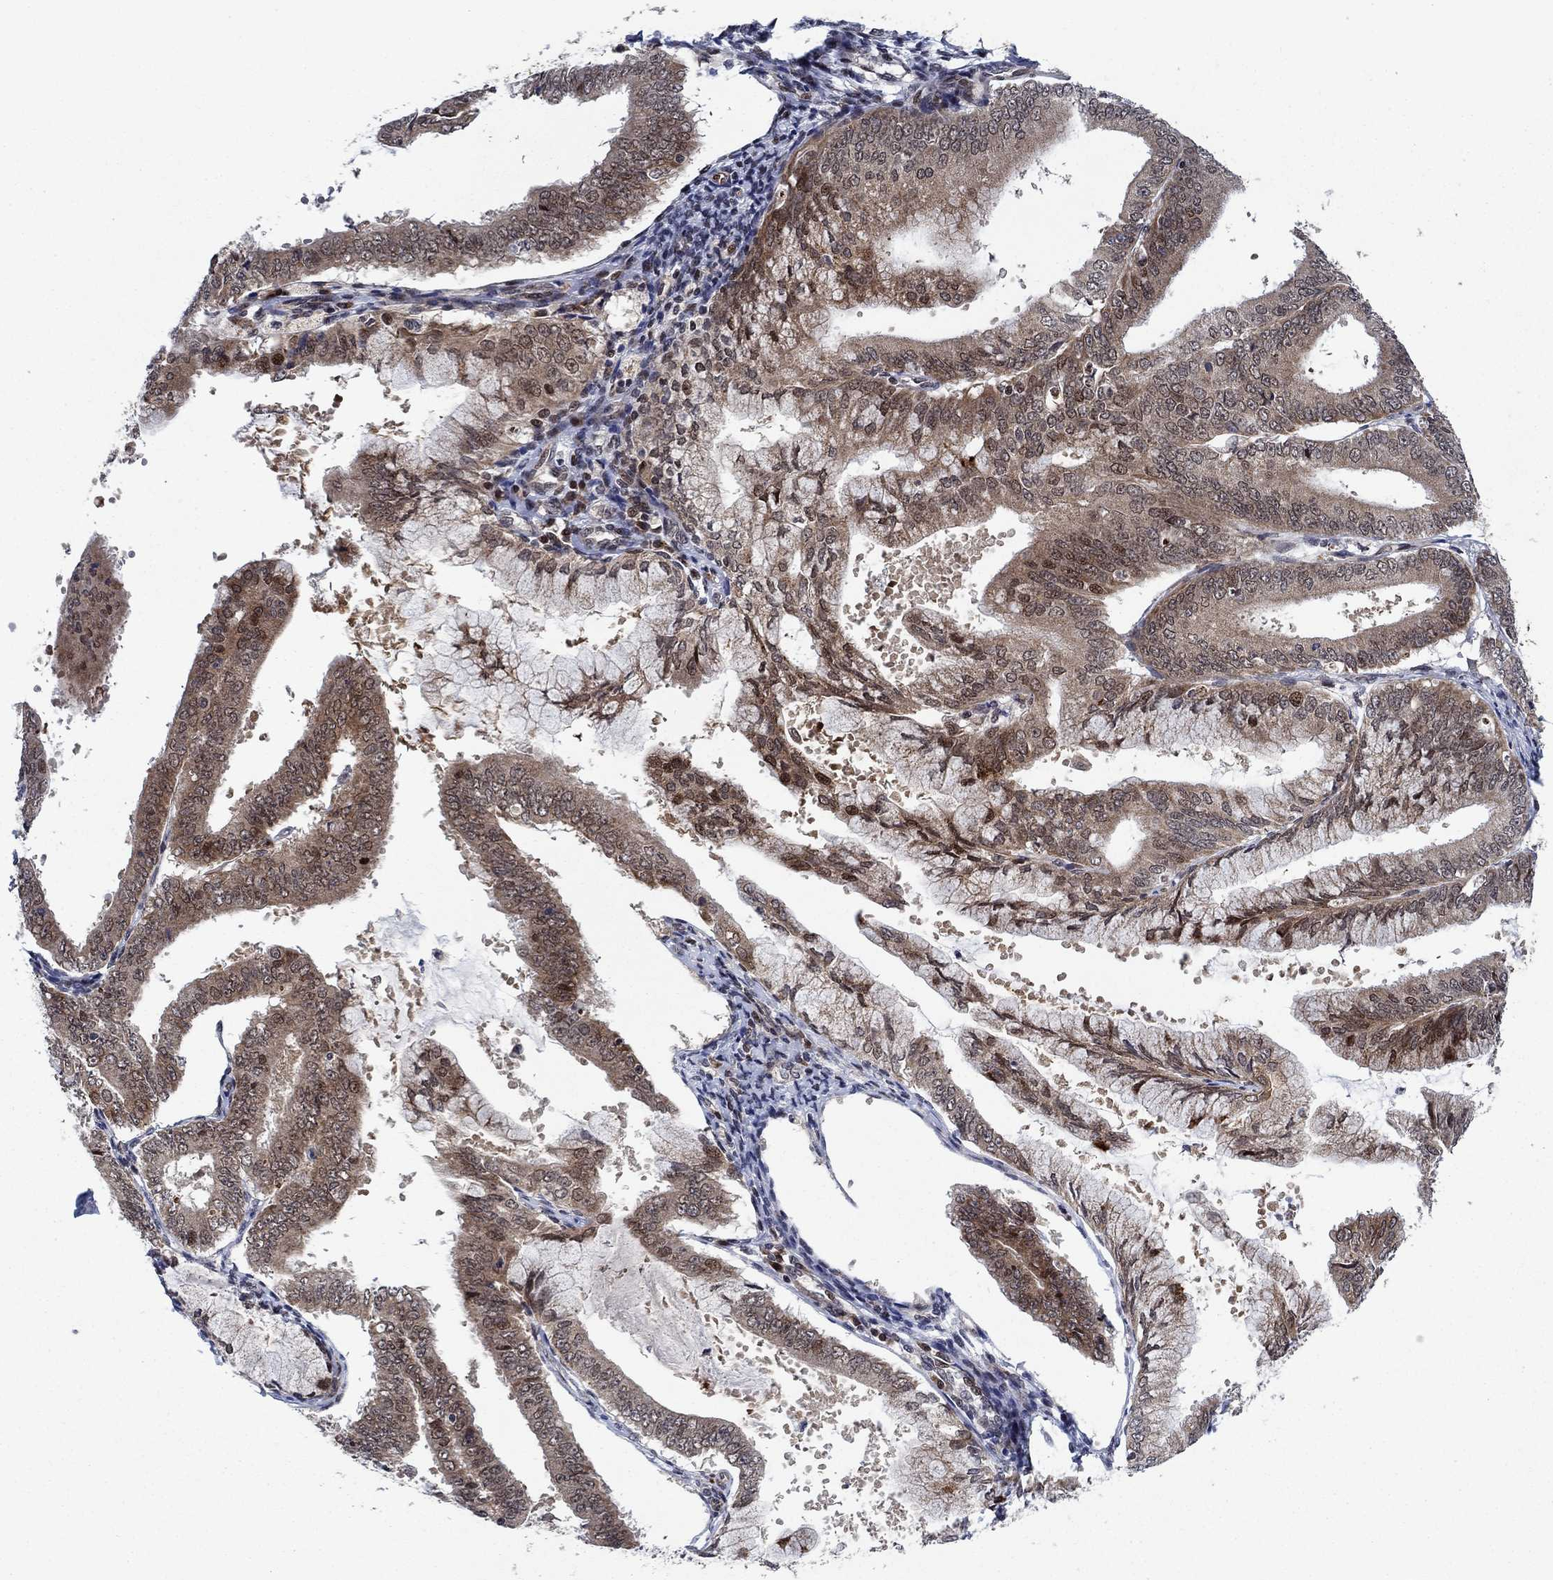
{"staining": {"intensity": "strong", "quantity": "<25%", "location": "cytoplasmic/membranous,nuclear"}, "tissue": "endometrial cancer", "cell_type": "Tumor cells", "image_type": "cancer", "snomed": [{"axis": "morphology", "description": "Adenocarcinoma, NOS"}, {"axis": "topography", "description": "Endometrium"}], "caption": "Immunohistochemical staining of endometrial cancer demonstrates strong cytoplasmic/membranous and nuclear protein positivity in about <25% of tumor cells.", "gene": "PRICKLE4", "patient": {"sex": "female", "age": 63}}